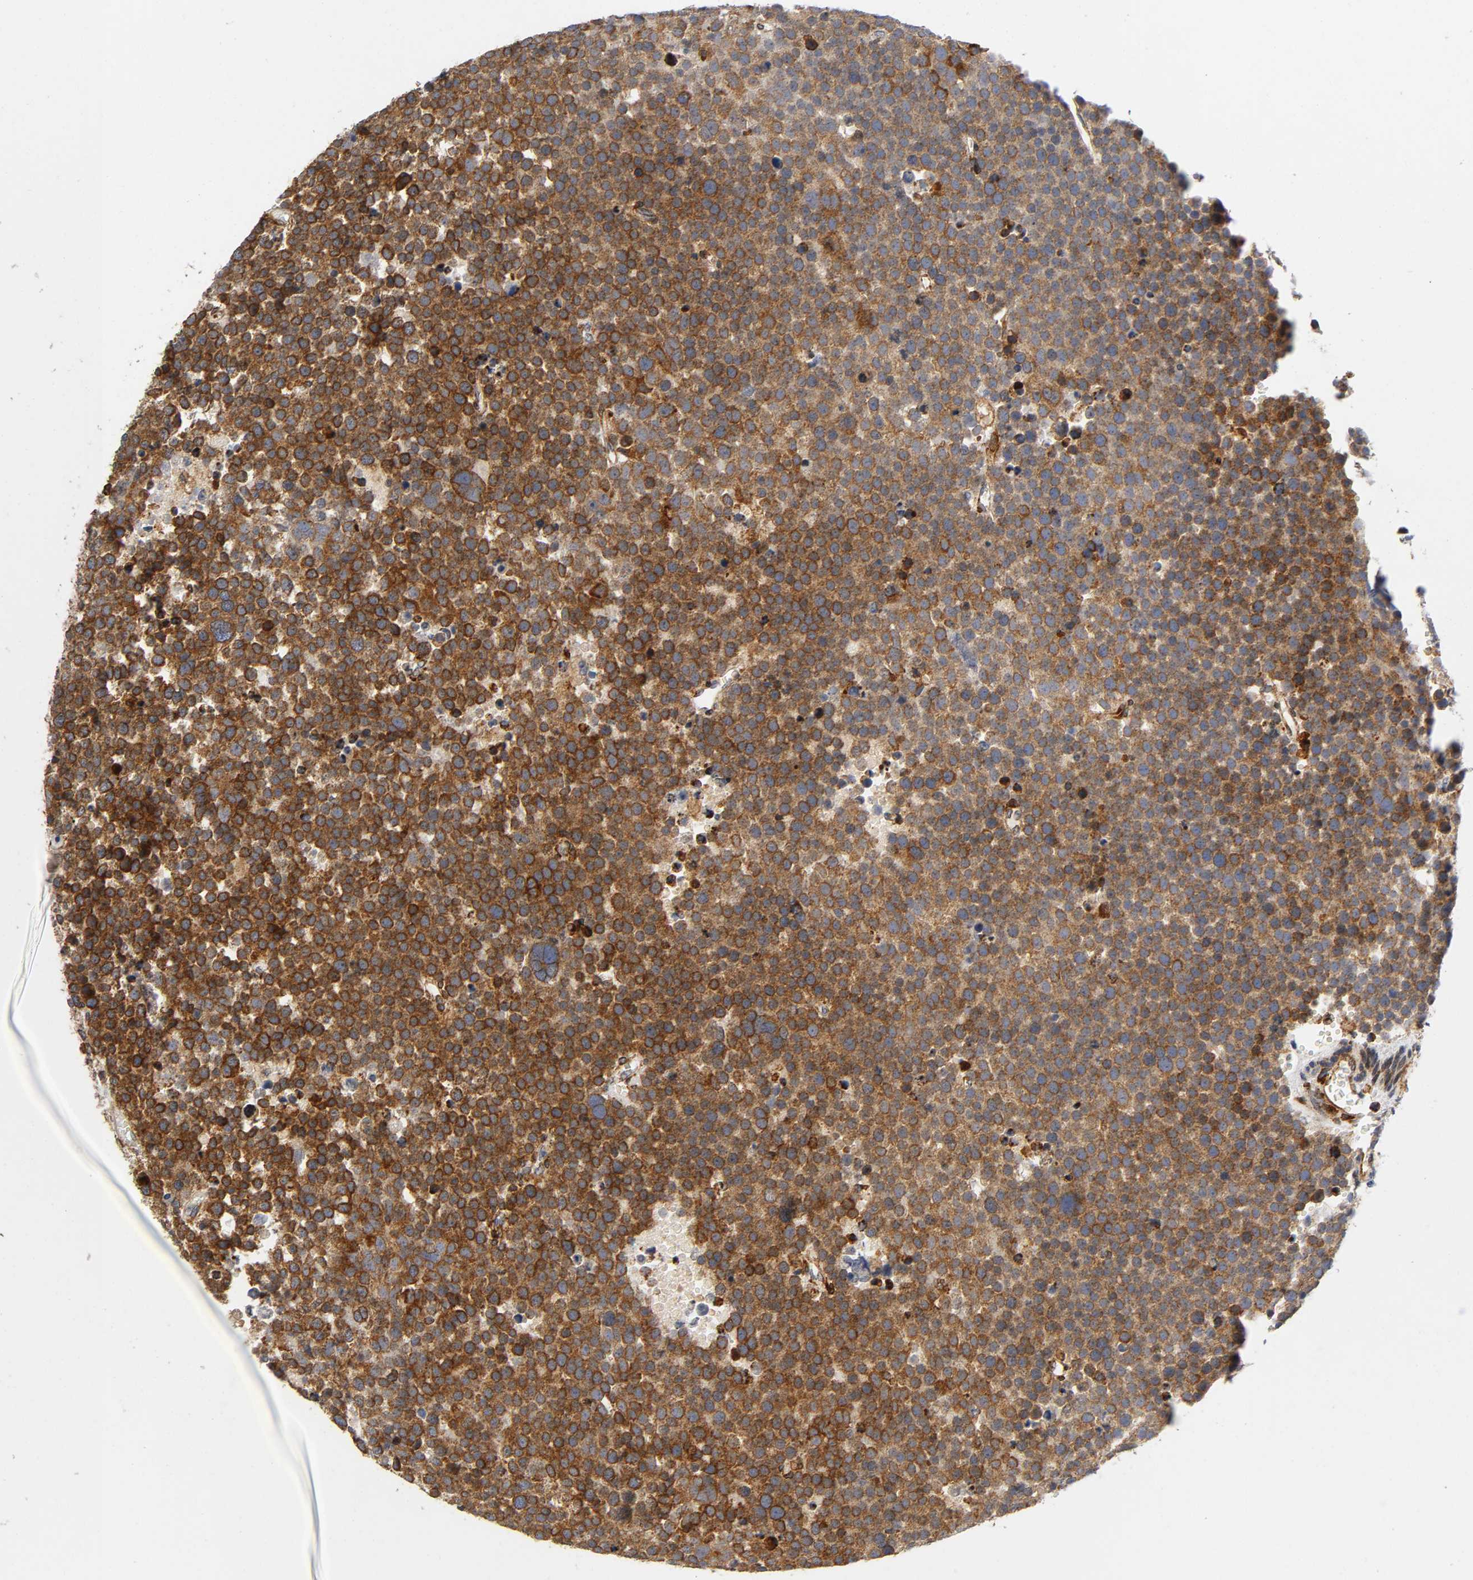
{"staining": {"intensity": "strong", "quantity": ">75%", "location": "cytoplasmic/membranous"}, "tissue": "testis cancer", "cell_type": "Tumor cells", "image_type": "cancer", "snomed": [{"axis": "morphology", "description": "Seminoma, NOS"}, {"axis": "topography", "description": "Testis"}], "caption": "Immunohistochemistry (IHC) (DAB (3,3'-diaminobenzidine)) staining of human seminoma (testis) displays strong cytoplasmic/membranous protein staining in about >75% of tumor cells. (DAB IHC with brightfield microscopy, high magnification).", "gene": "SOS2", "patient": {"sex": "male", "age": 71}}